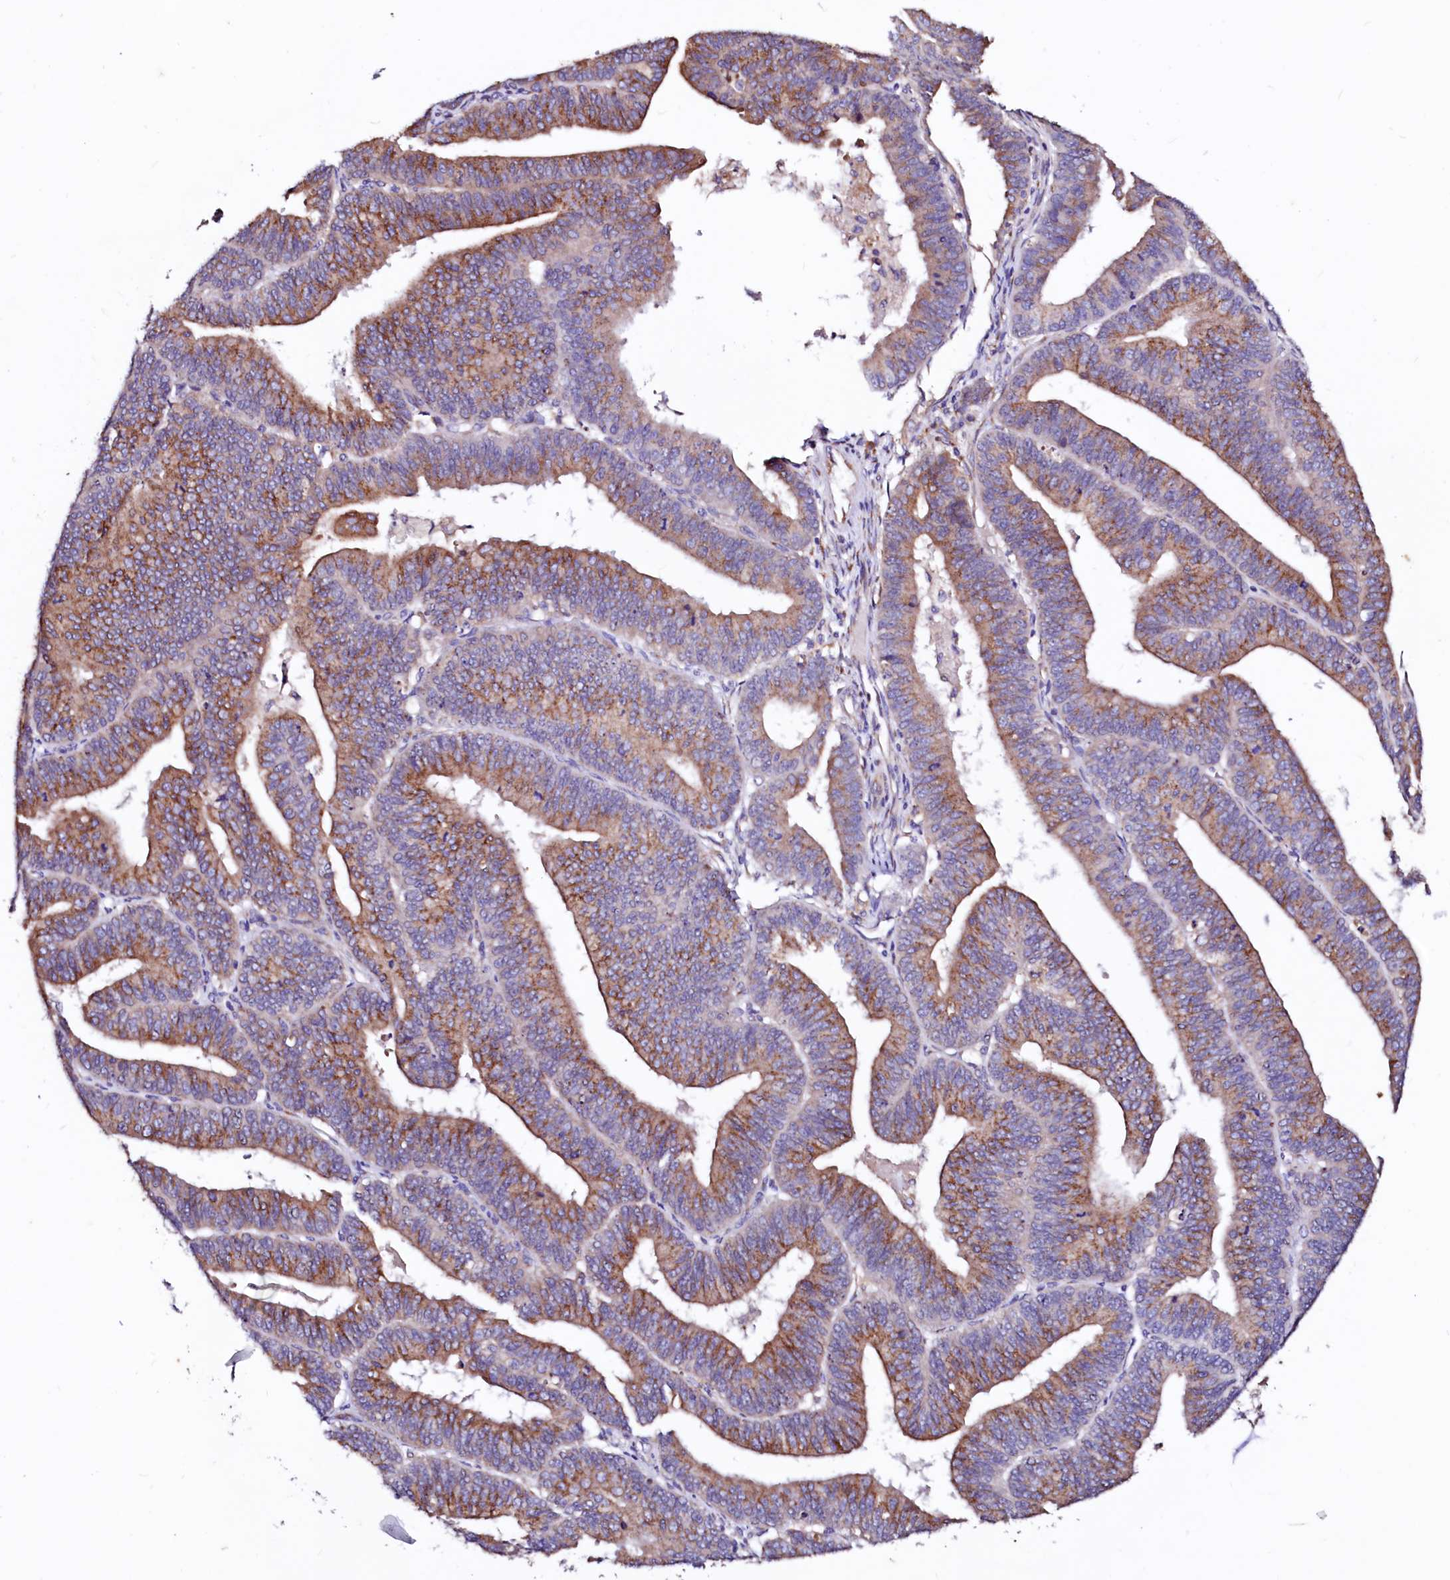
{"staining": {"intensity": "moderate", "quantity": ">75%", "location": "cytoplasmic/membranous"}, "tissue": "endometrial cancer", "cell_type": "Tumor cells", "image_type": "cancer", "snomed": [{"axis": "morphology", "description": "Adenocarcinoma, NOS"}, {"axis": "topography", "description": "Endometrium"}], "caption": "Moderate cytoplasmic/membranous staining for a protein is seen in about >75% of tumor cells of endometrial cancer (adenocarcinoma) using IHC.", "gene": "LMAN1", "patient": {"sex": "female", "age": 73}}